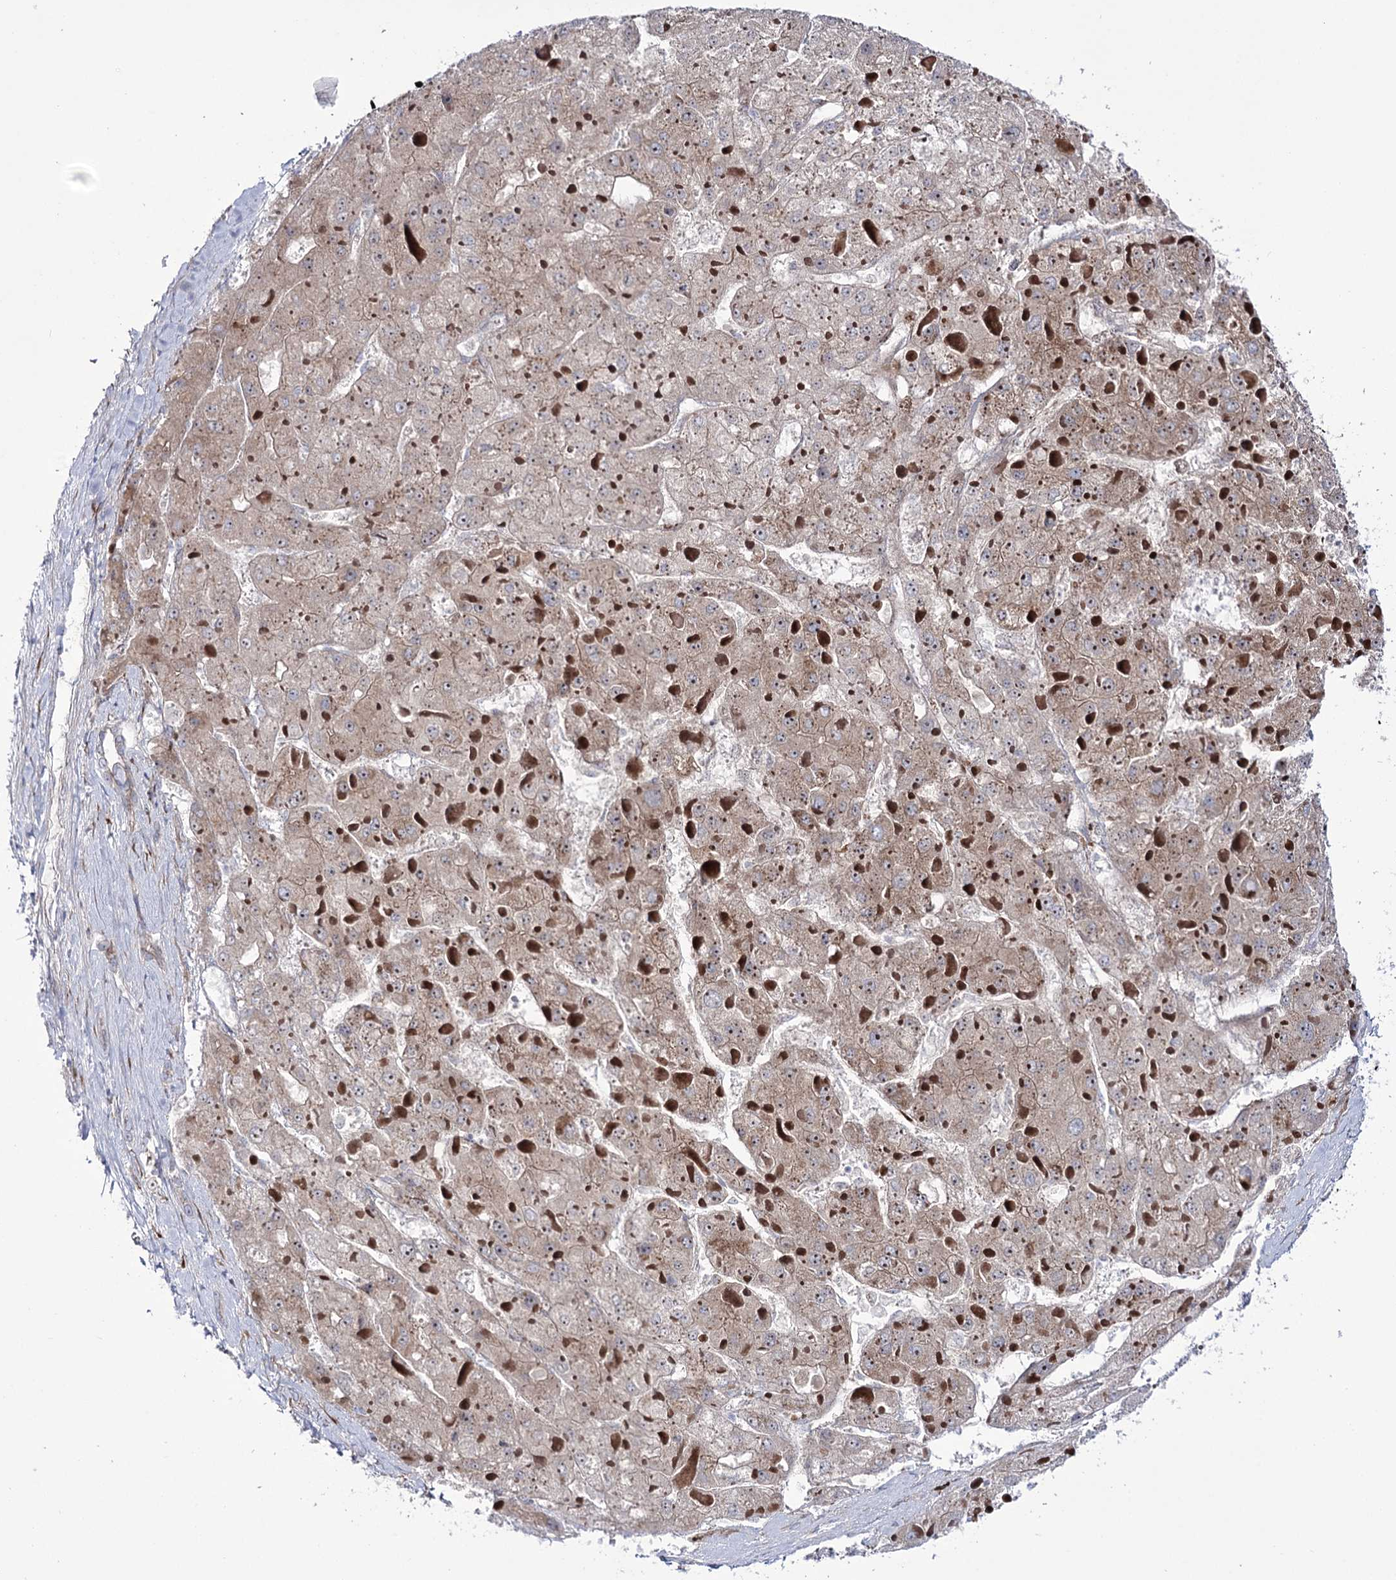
{"staining": {"intensity": "moderate", "quantity": "25%-75%", "location": "cytoplasmic/membranous,nuclear"}, "tissue": "liver cancer", "cell_type": "Tumor cells", "image_type": "cancer", "snomed": [{"axis": "morphology", "description": "Carcinoma, Hepatocellular, NOS"}, {"axis": "topography", "description": "Liver"}], "caption": "IHC staining of liver hepatocellular carcinoma, which reveals medium levels of moderate cytoplasmic/membranous and nuclear staining in about 25%-75% of tumor cells indicating moderate cytoplasmic/membranous and nuclear protein staining. The staining was performed using DAB (3,3'-diaminobenzidine) (brown) for protein detection and nuclei were counterstained in hematoxylin (blue).", "gene": "METTL5", "patient": {"sex": "female", "age": 73}}